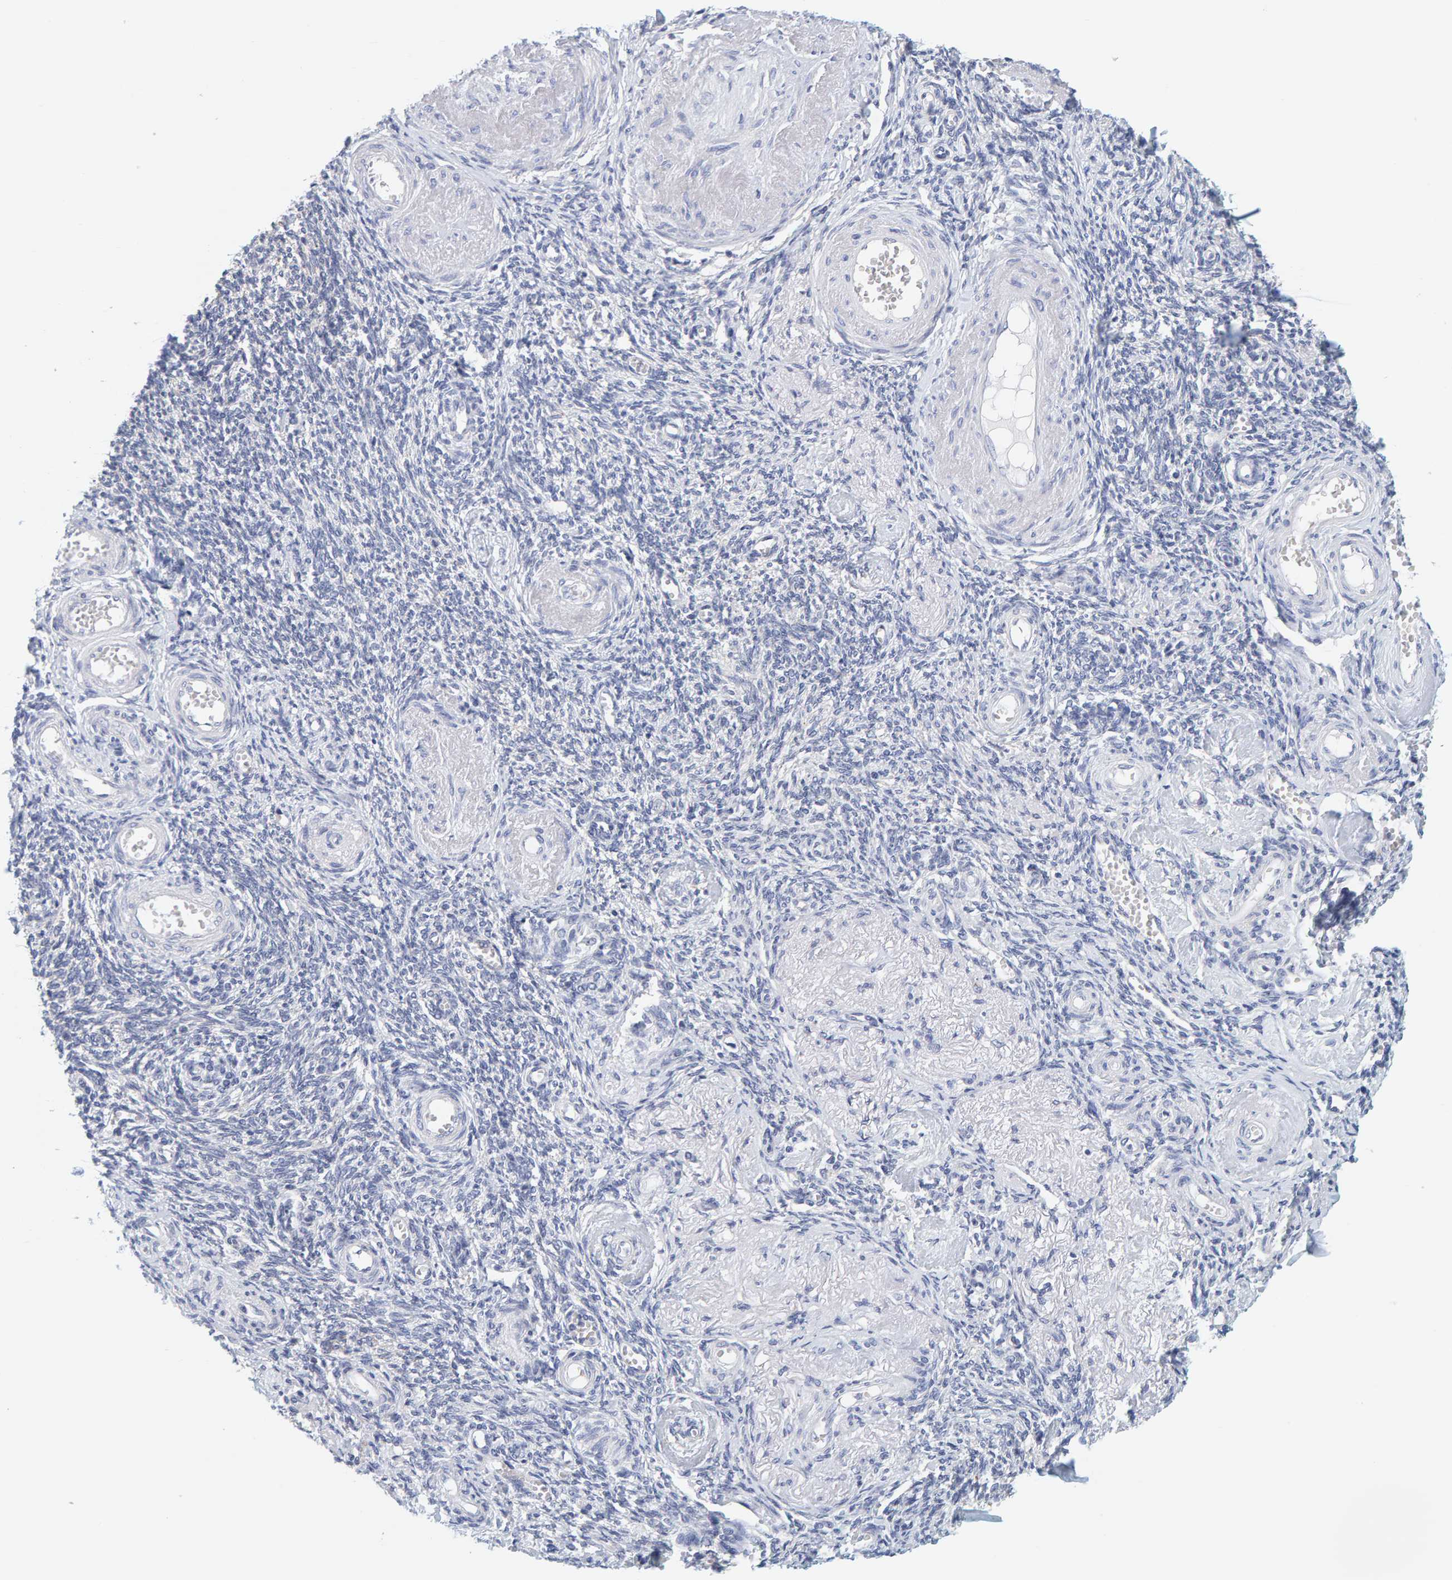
{"staining": {"intensity": "negative", "quantity": "none", "location": "none"}, "tissue": "adipose tissue", "cell_type": "Adipocytes", "image_type": "normal", "snomed": [{"axis": "morphology", "description": "Normal tissue, NOS"}, {"axis": "topography", "description": "Vascular tissue"}, {"axis": "topography", "description": "Fallopian tube"}, {"axis": "topography", "description": "Ovary"}], "caption": "There is no significant expression in adipocytes of adipose tissue. (Brightfield microscopy of DAB (3,3'-diaminobenzidine) immunohistochemistry at high magnification).", "gene": "SGPL1", "patient": {"sex": "female", "age": 67}}